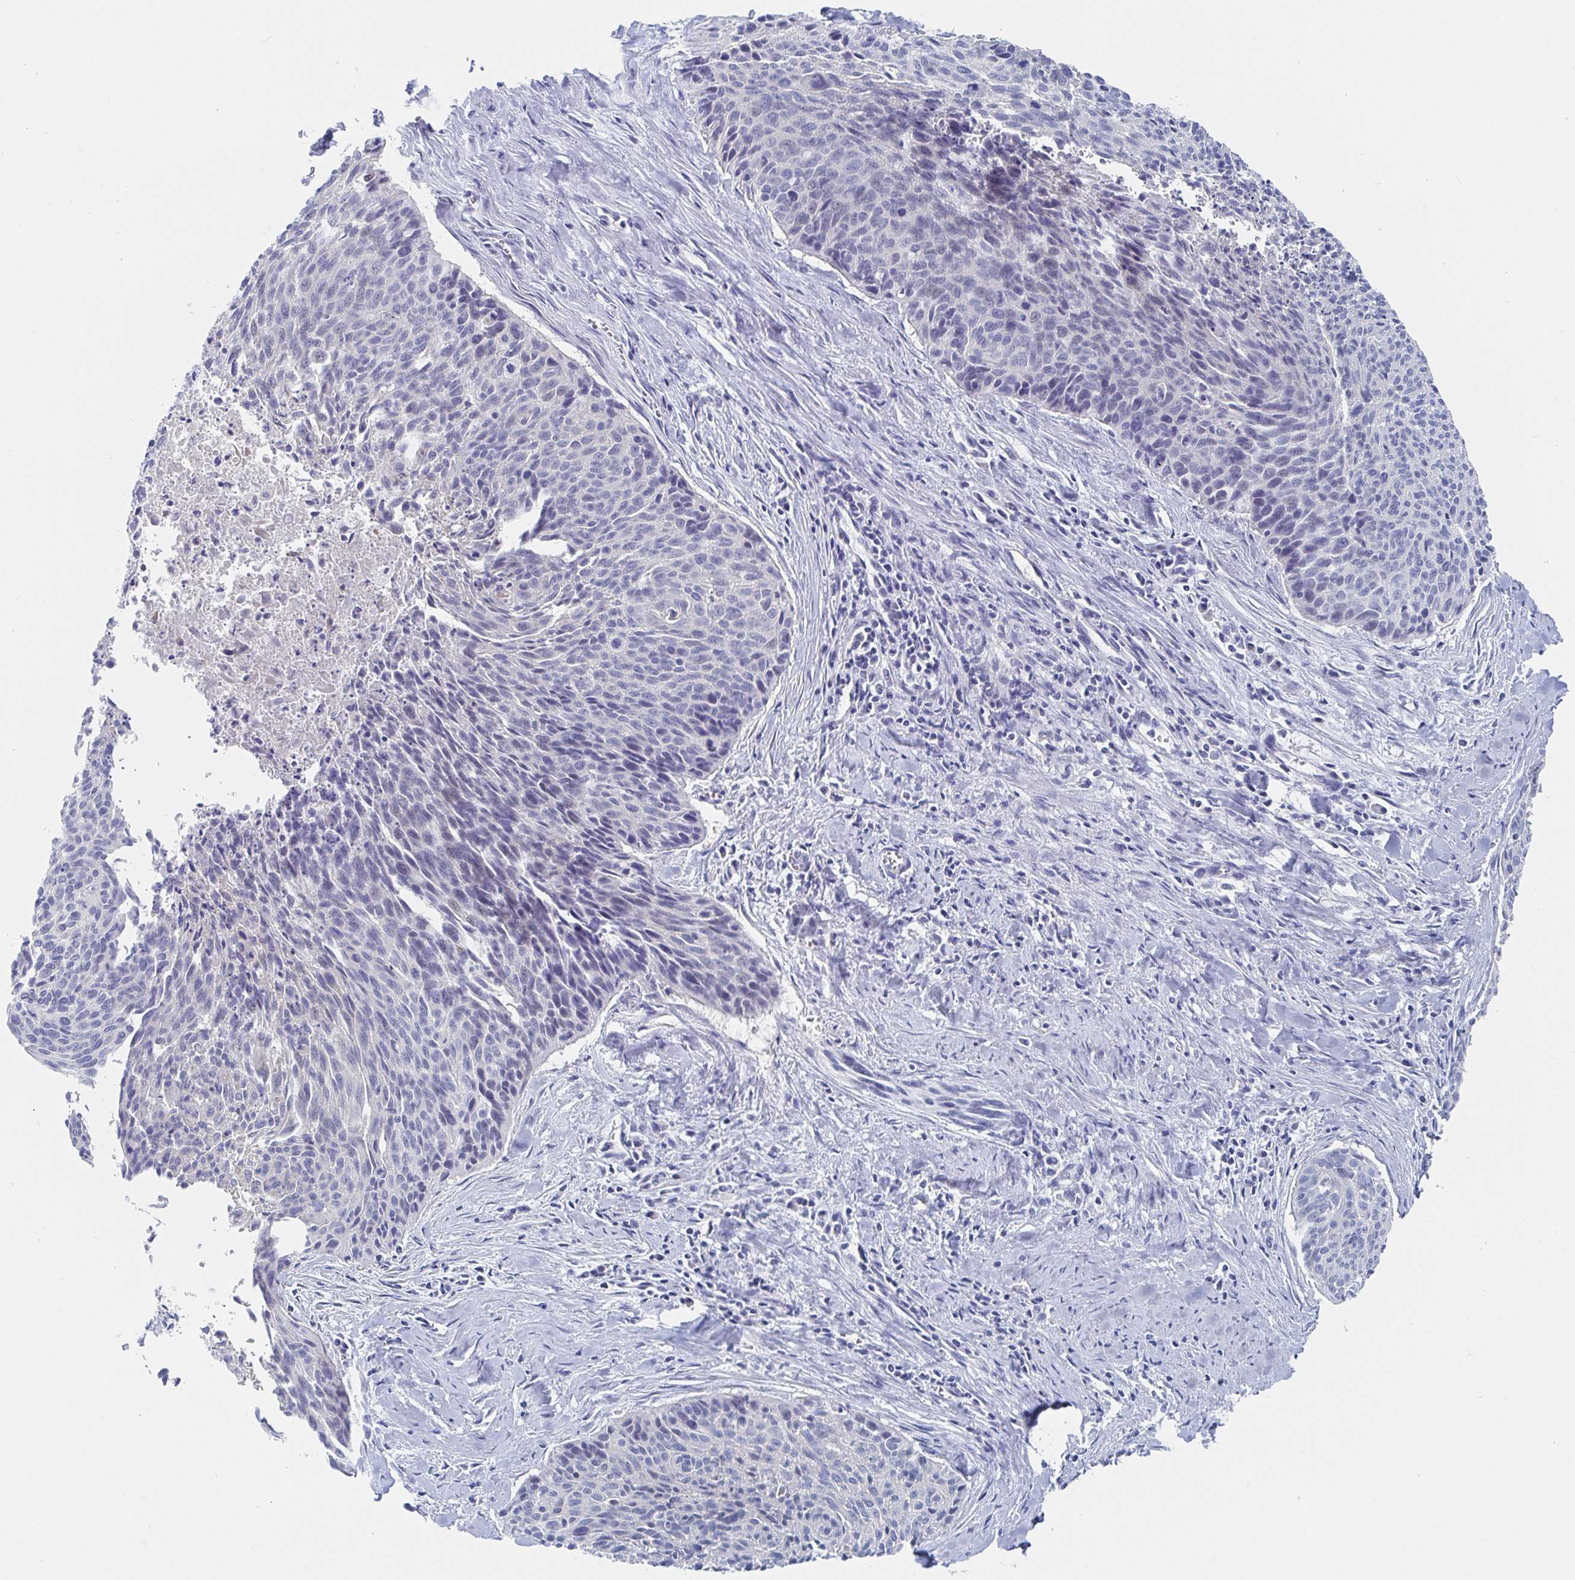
{"staining": {"intensity": "negative", "quantity": "none", "location": "none"}, "tissue": "cervical cancer", "cell_type": "Tumor cells", "image_type": "cancer", "snomed": [{"axis": "morphology", "description": "Squamous cell carcinoma, NOS"}, {"axis": "topography", "description": "Cervix"}], "caption": "The histopathology image shows no significant positivity in tumor cells of cervical cancer (squamous cell carcinoma). Nuclei are stained in blue.", "gene": "ZNF430", "patient": {"sex": "female", "age": 55}}